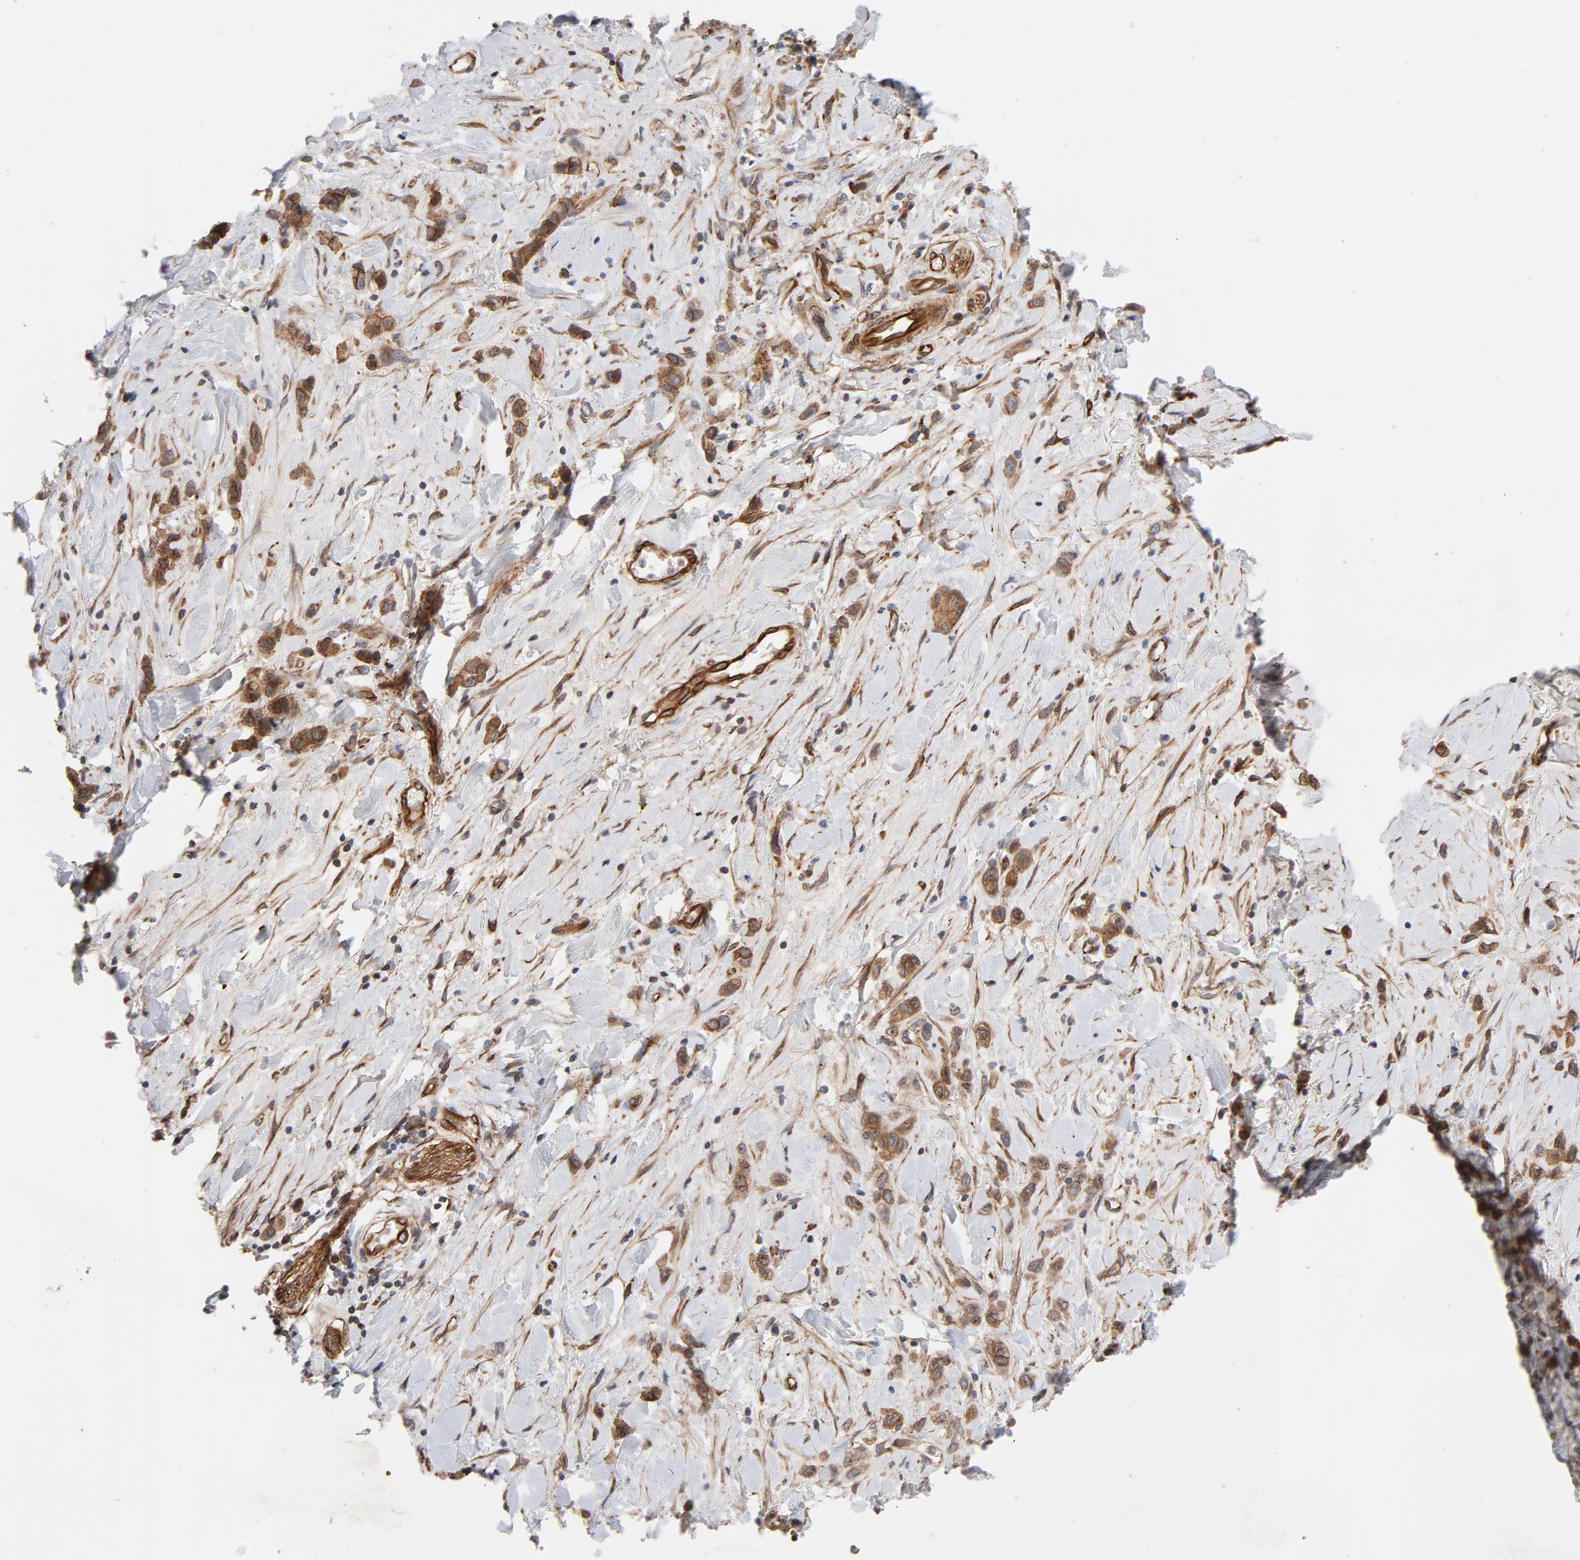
{"staining": {"intensity": "moderate", "quantity": ">75%", "location": "cytoplasmic/membranous"}, "tissue": "stomach cancer", "cell_type": "Tumor cells", "image_type": "cancer", "snomed": [{"axis": "morphology", "description": "Normal tissue, NOS"}, {"axis": "morphology", "description": "Adenocarcinoma, NOS"}, {"axis": "morphology", "description": "Adenocarcinoma, High grade"}, {"axis": "topography", "description": "Stomach, upper"}, {"axis": "topography", "description": "Stomach"}], "caption": "This histopathology image exhibits adenocarcinoma (stomach) stained with immunohistochemistry to label a protein in brown. The cytoplasmic/membranous of tumor cells show moderate positivity for the protein. Nuclei are counter-stained blue.", "gene": "DNAAF2", "patient": {"sex": "female", "age": 65}}